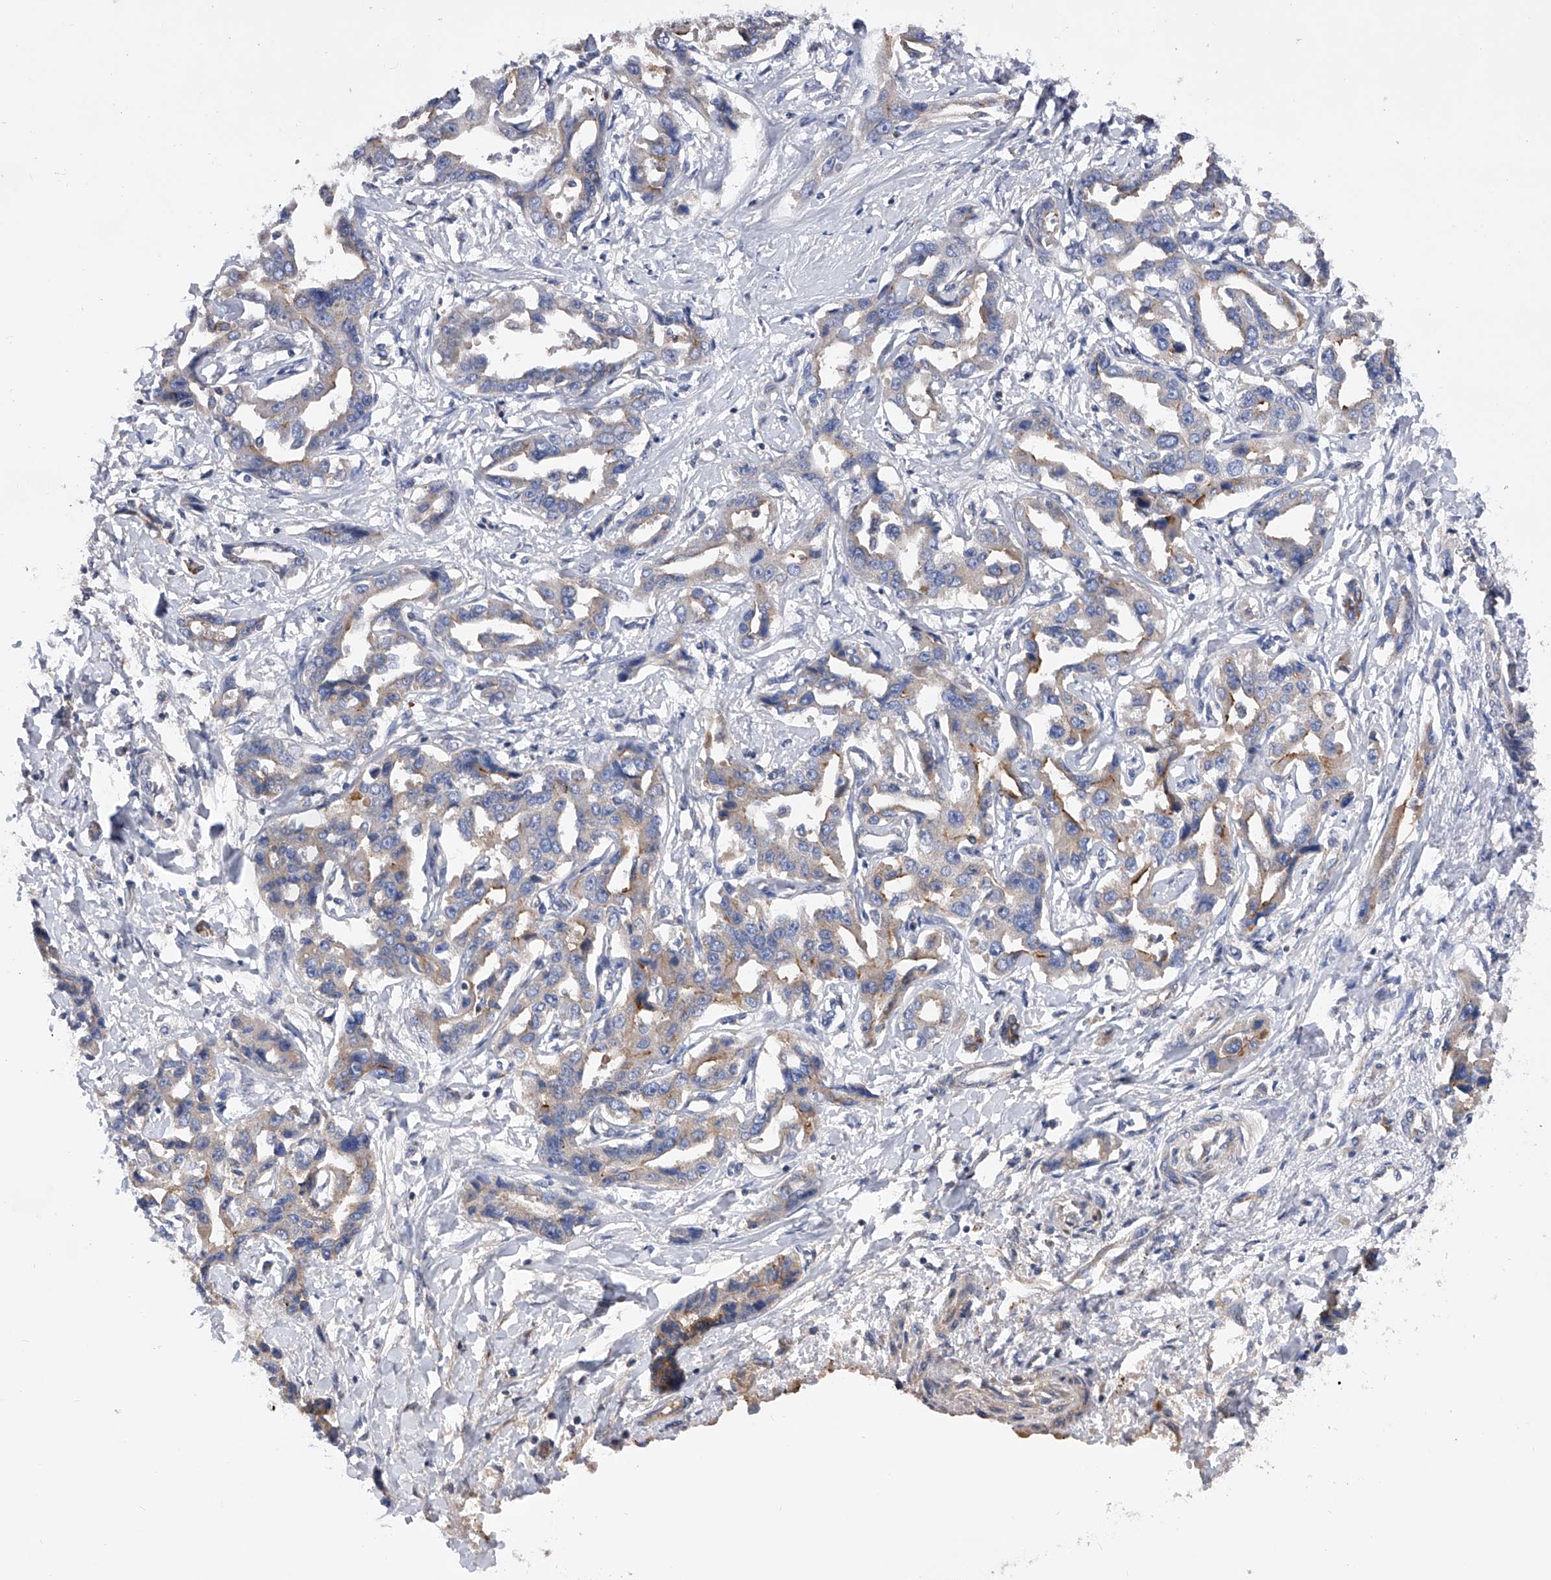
{"staining": {"intensity": "weak", "quantity": "25%-75%", "location": "cytoplasmic/membranous"}, "tissue": "liver cancer", "cell_type": "Tumor cells", "image_type": "cancer", "snomed": [{"axis": "morphology", "description": "Cholangiocarcinoma"}, {"axis": "topography", "description": "Liver"}], "caption": "Immunohistochemical staining of liver cholangiocarcinoma demonstrates low levels of weak cytoplasmic/membranous expression in about 25%-75% of tumor cells. (DAB (3,3'-diaminobenzidine) IHC with brightfield microscopy, high magnification).", "gene": "PDSS2", "patient": {"sex": "male", "age": 59}}